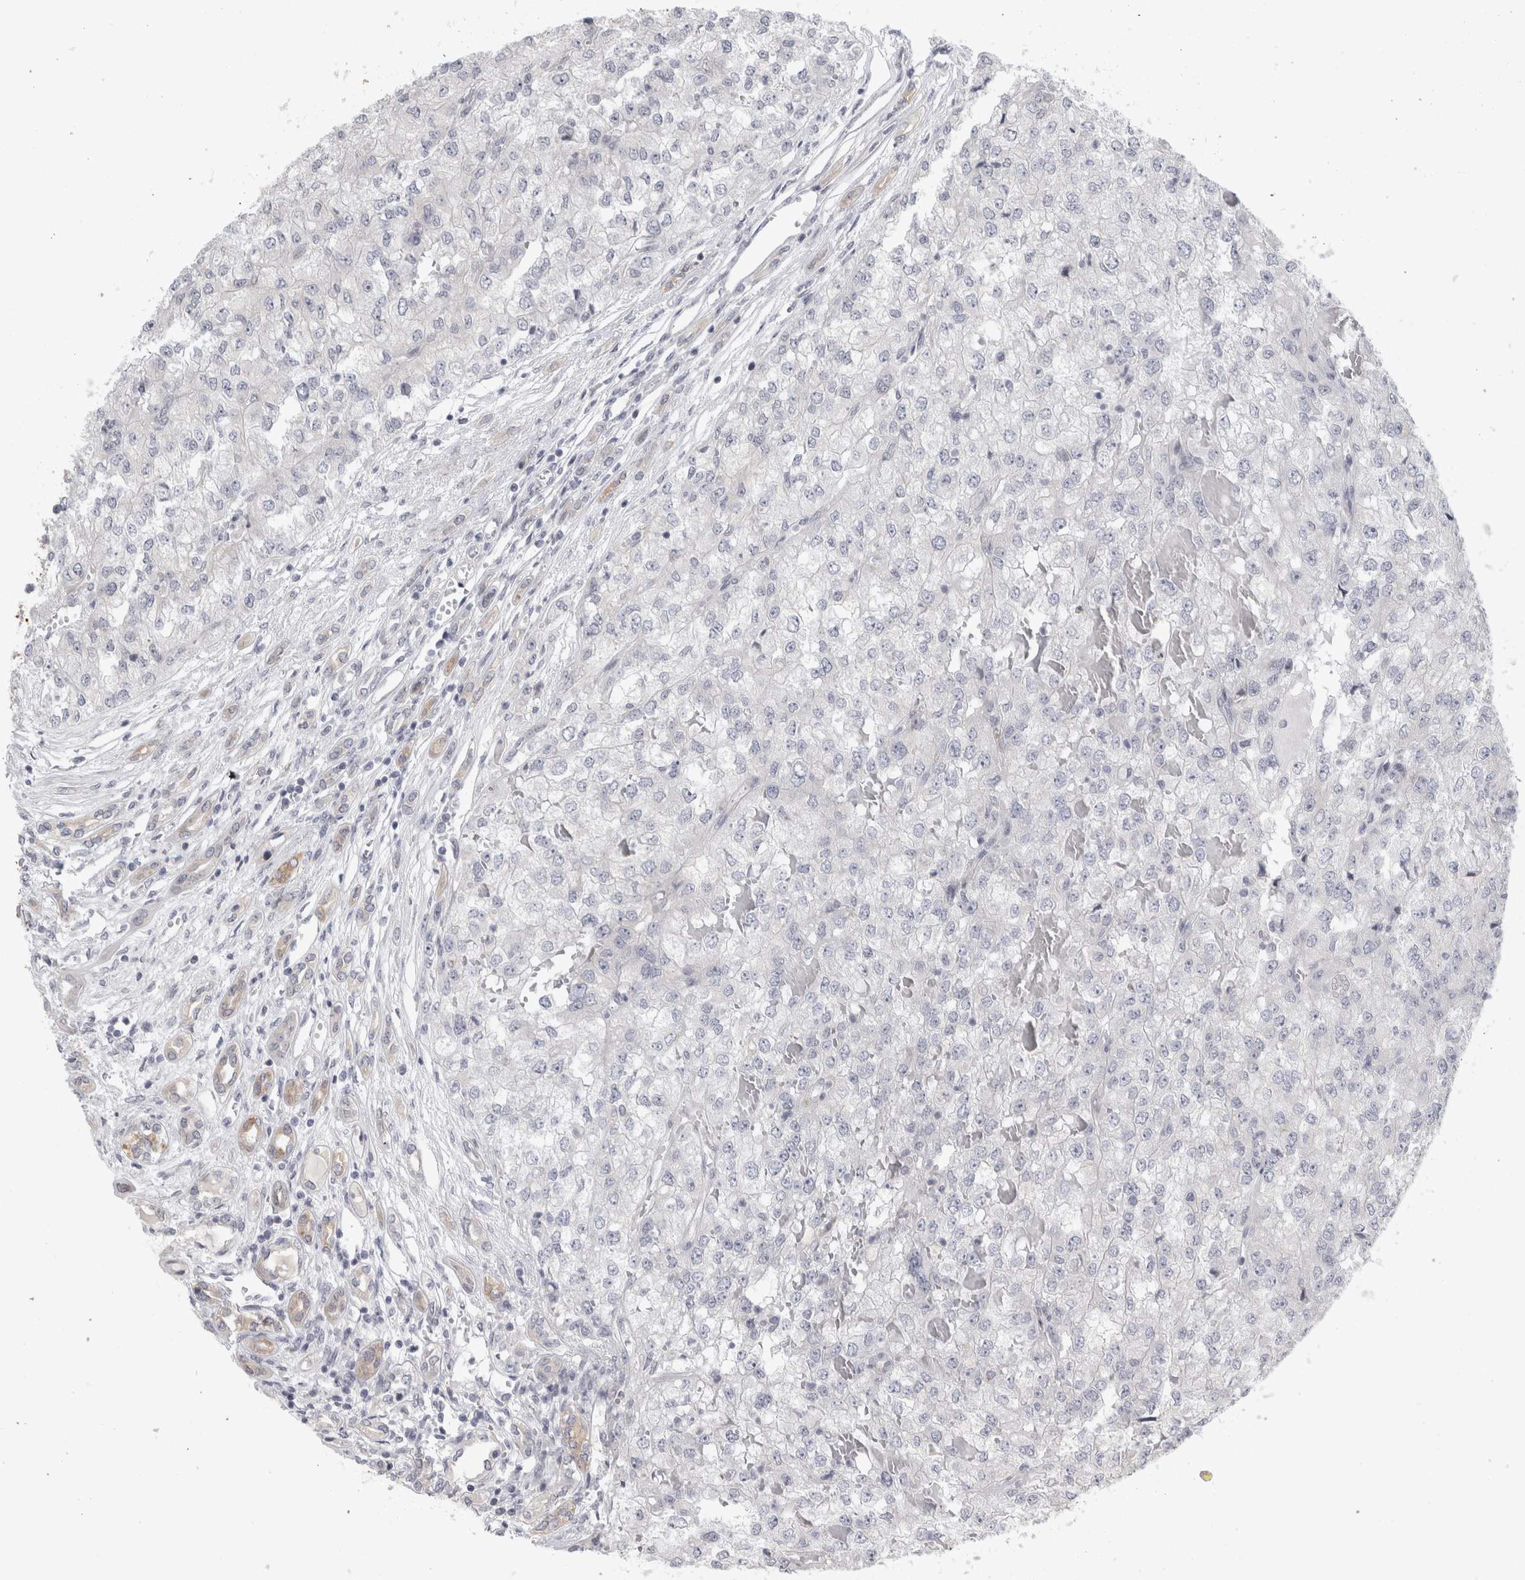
{"staining": {"intensity": "negative", "quantity": "none", "location": "none"}, "tissue": "renal cancer", "cell_type": "Tumor cells", "image_type": "cancer", "snomed": [{"axis": "morphology", "description": "Adenocarcinoma, NOS"}, {"axis": "topography", "description": "Kidney"}], "caption": "Renal cancer (adenocarcinoma) was stained to show a protein in brown. There is no significant staining in tumor cells.", "gene": "UTP25", "patient": {"sex": "female", "age": 54}}